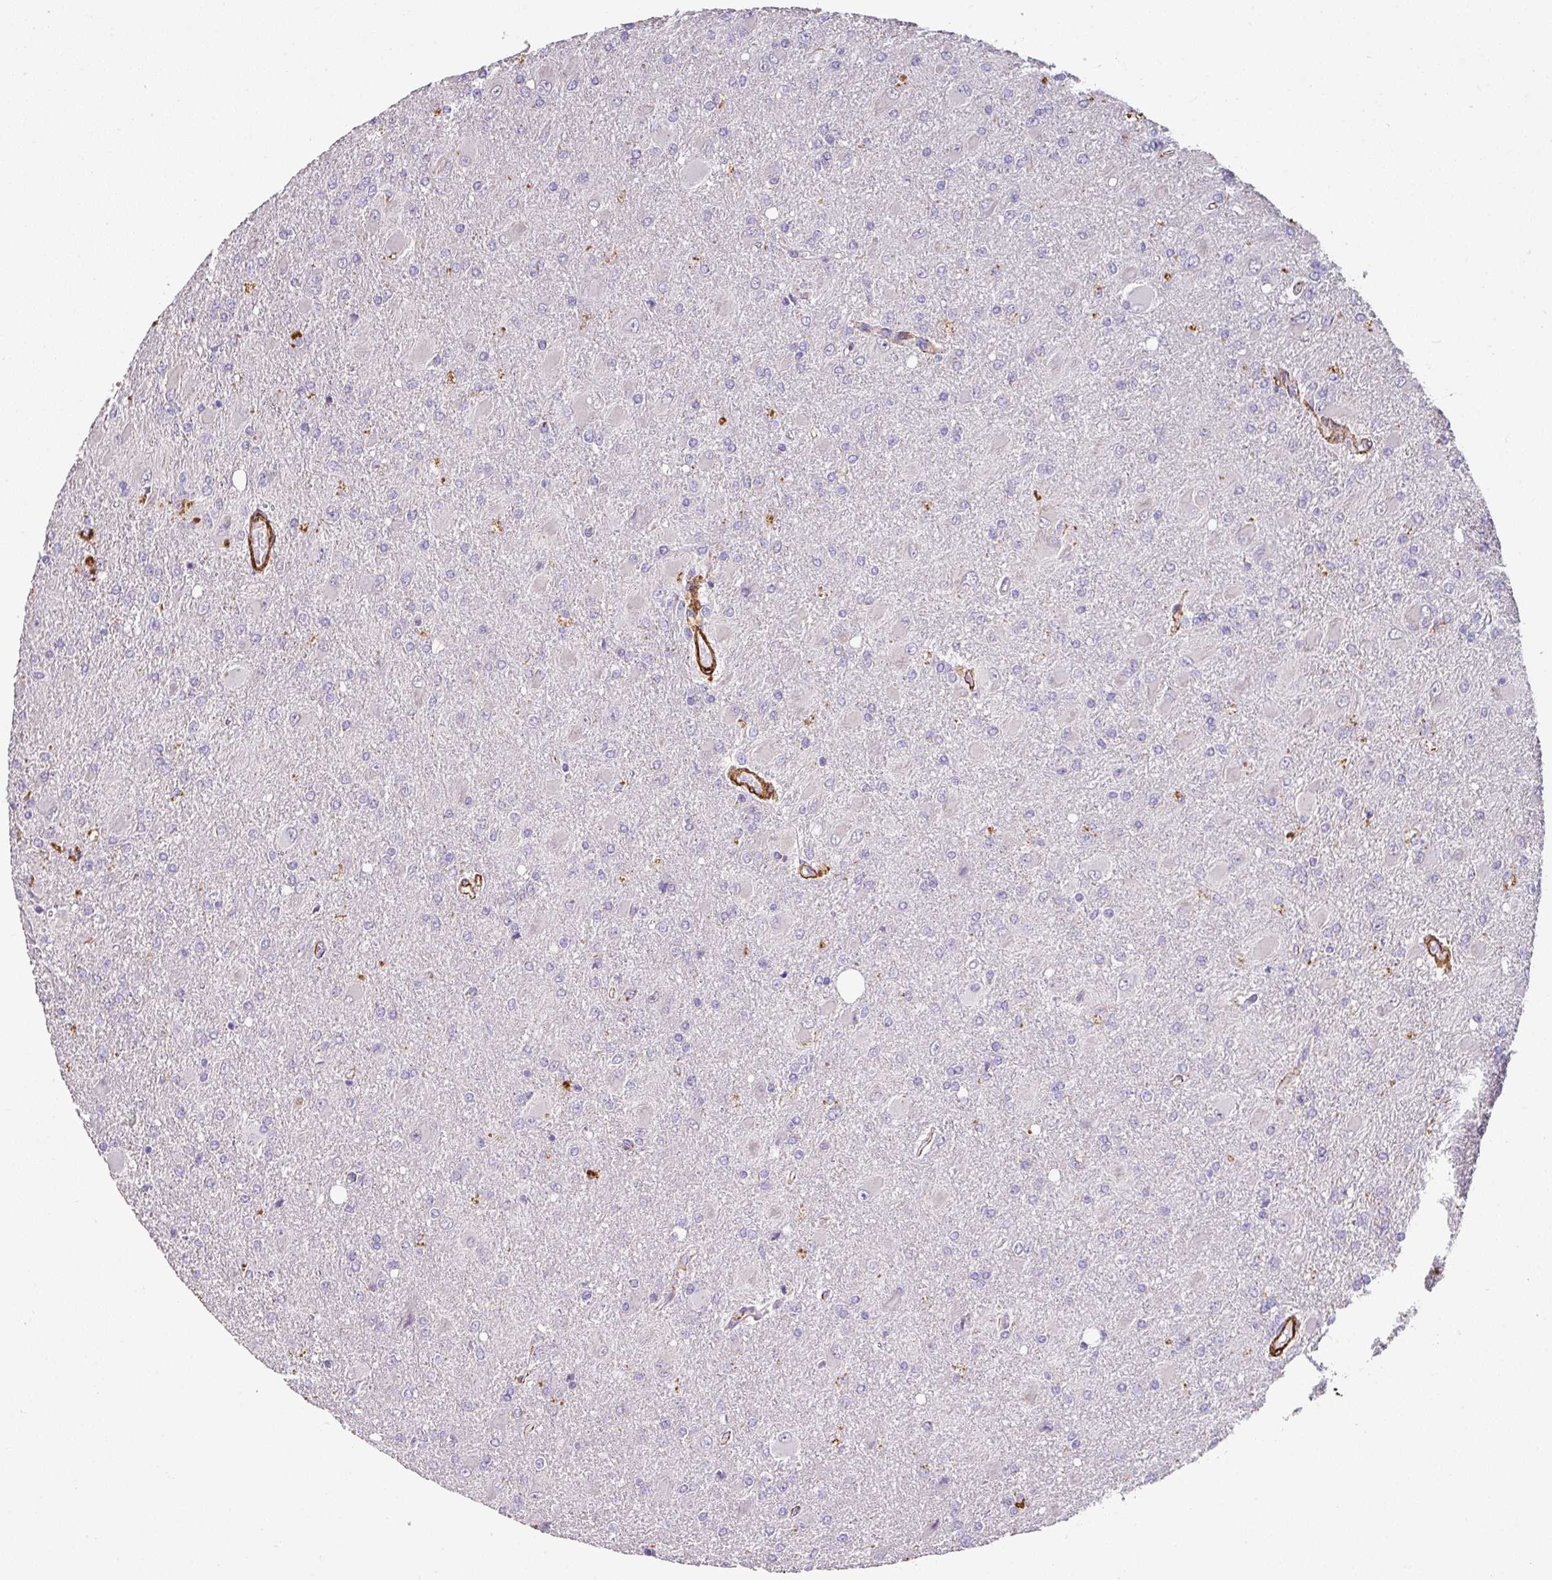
{"staining": {"intensity": "negative", "quantity": "none", "location": "none"}, "tissue": "glioma", "cell_type": "Tumor cells", "image_type": "cancer", "snomed": [{"axis": "morphology", "description": "Glioma, malignant, High grade"}, {"axis": "topography", "description": "Brain"}], "caption": "High-grade glioma (malignant) was stained to show a protein in brown. There is no significant expression in tumor cells.", "gene": "SLC25A17", "patient": {"sex": "male", "age": 67}}